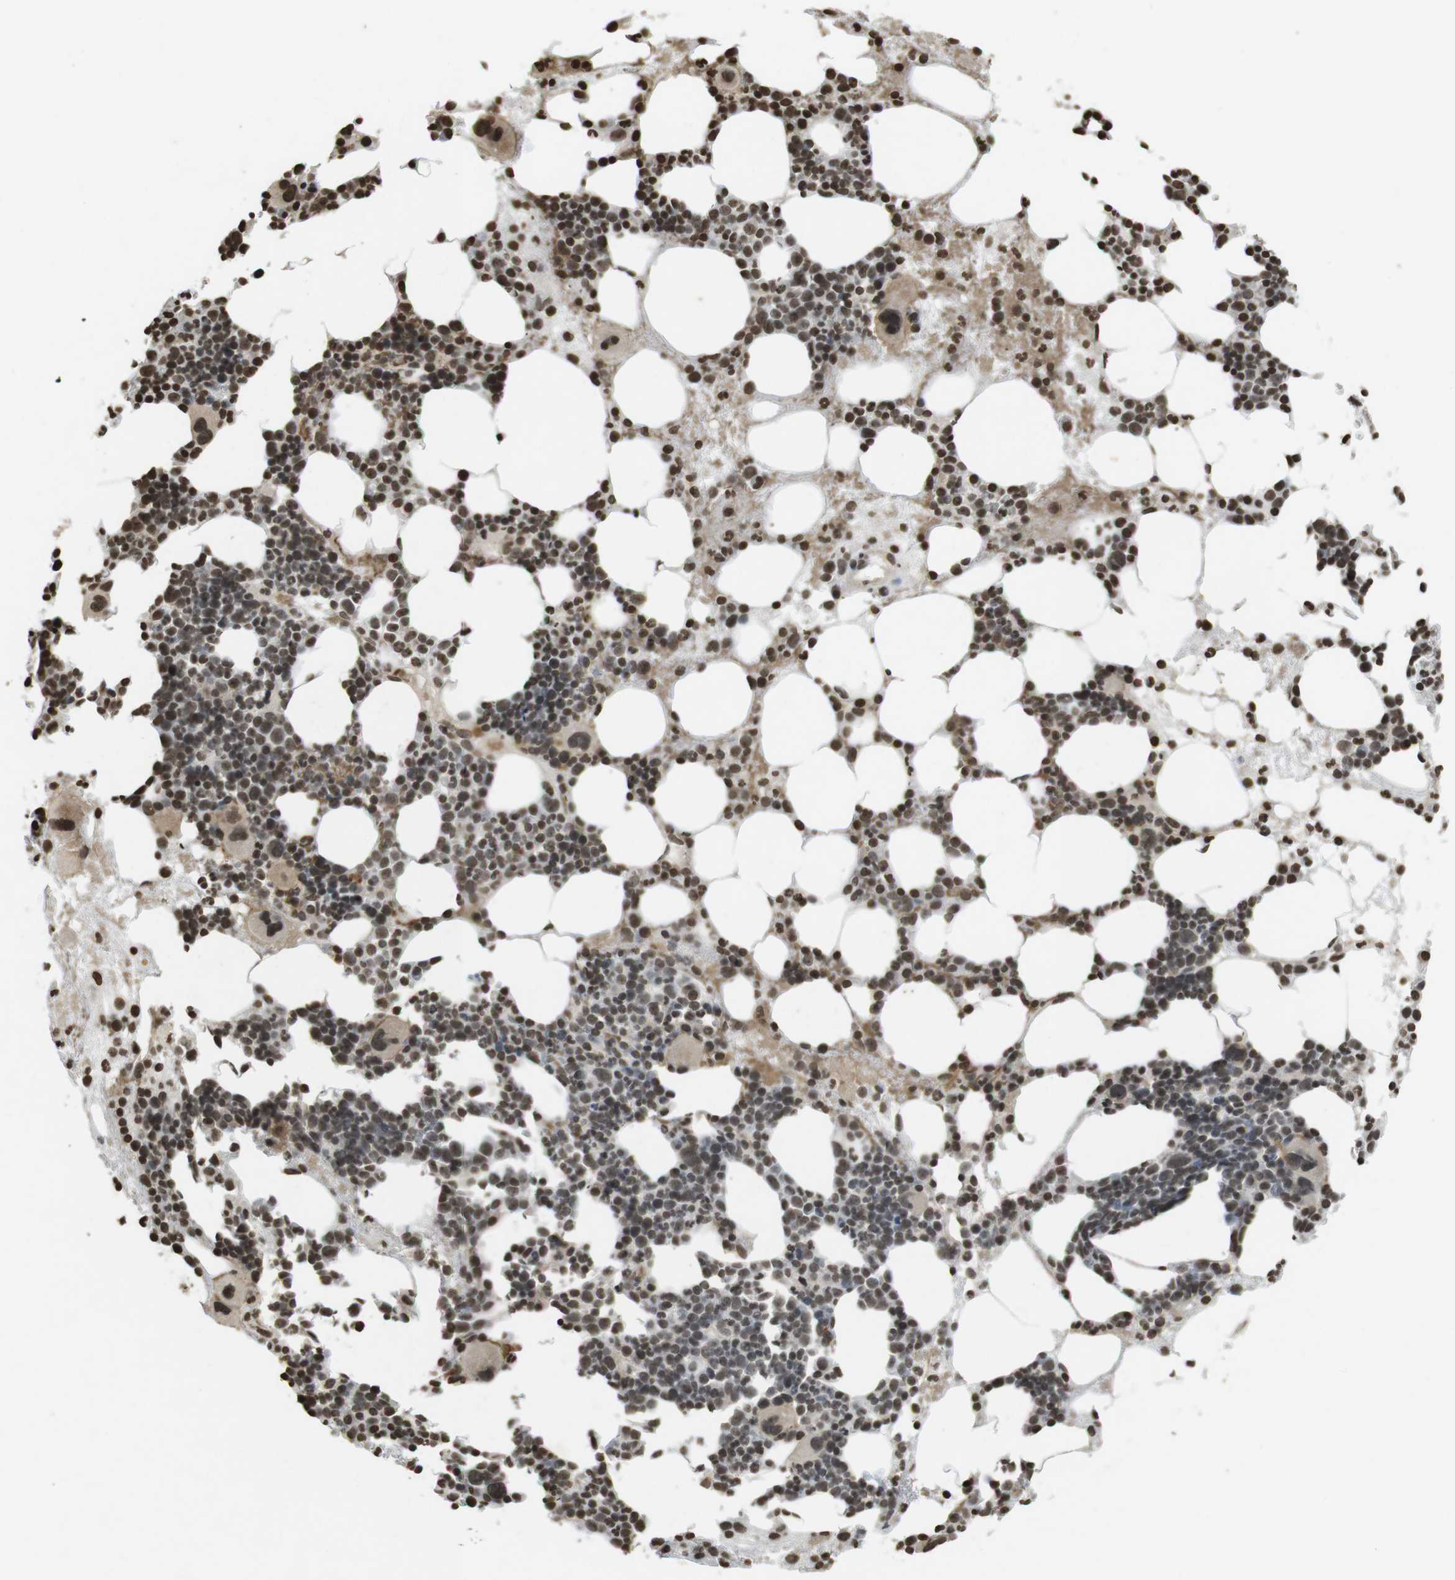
{"staining": {"intensity": "moderate", "quantity": ">75%", "location": "cytoplasmic/membranous,nuclear"}, "tissue": "bone marrow", "cell_type": "Hematopoietic cells", "image_type": "normal", "snomed": [{"axis": "morphology", "description": "Normal tissue, NOS"}, {"axis": "morphology", "description": "Inflammation, NOS"}, {"axis": "topography", "description": "Bone marrow"}], "caption": "Protein staining shows moderate cytoplasmic/membranous,nuclear expression in about >75% of hematopoietic cells in benign bone marrow.", "gene": "FOXA3", "patient": {"sex": "female", "age": 76}}